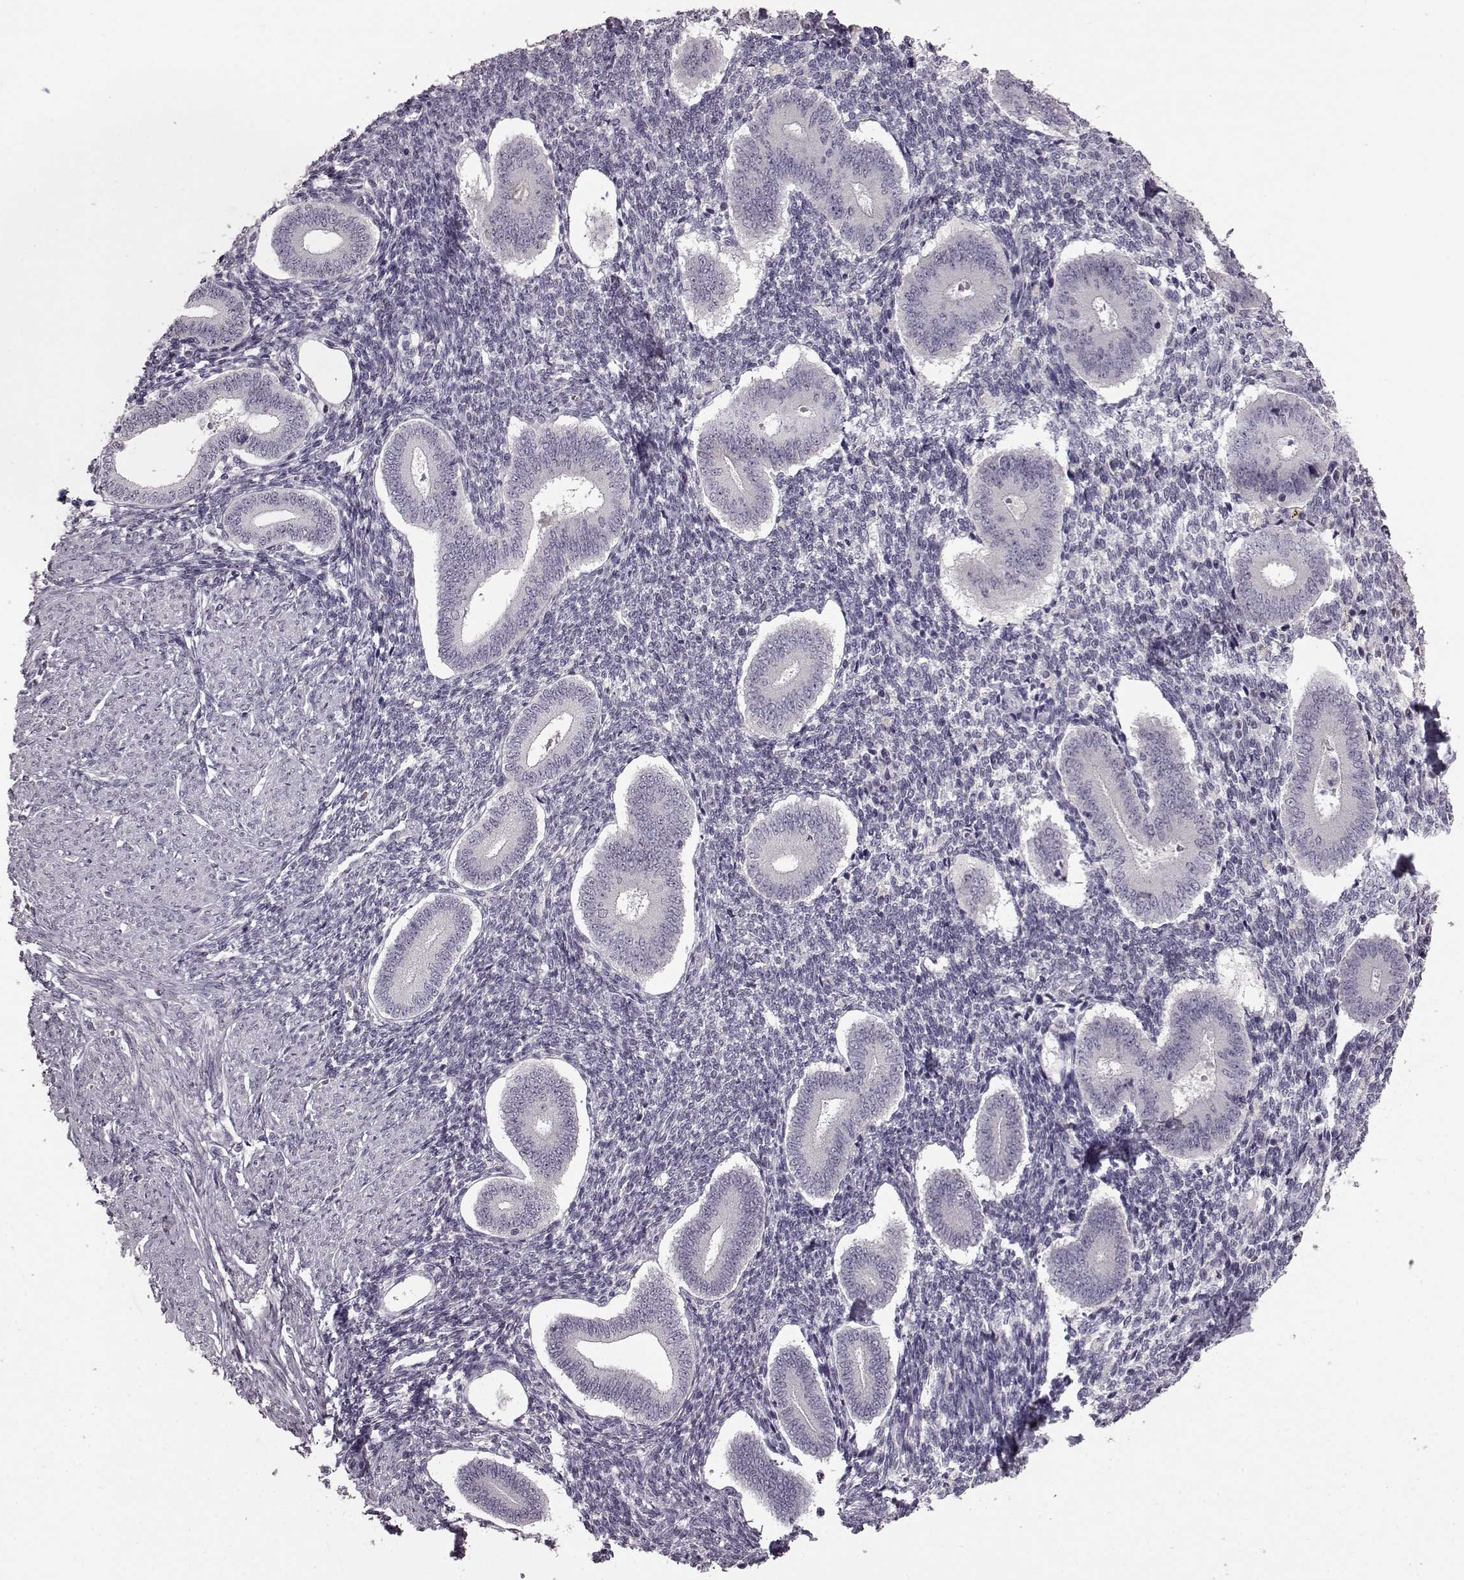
{"staining": {"intensity": "negative", "quantity": "none", "location": "none"}, "tissue": "endometrium", "cell_type": "Cells in endometrial stroma", "image_type": "normal", "snomed": [{"axis": "morphology", "description": "Normal tissue, NOS"}, {"axis": "topography", "description": "Endometrium"}], "caption": "High power microscopy photomicrograph of an IHC photomicrograph of unremarkable endometrium, revealing no significant expression in cells in endometrial stroma. (IHC, brightfield microscopy, high magnification).", "gene": "LHB", "patient": {"sex": "female", "age": 40}}